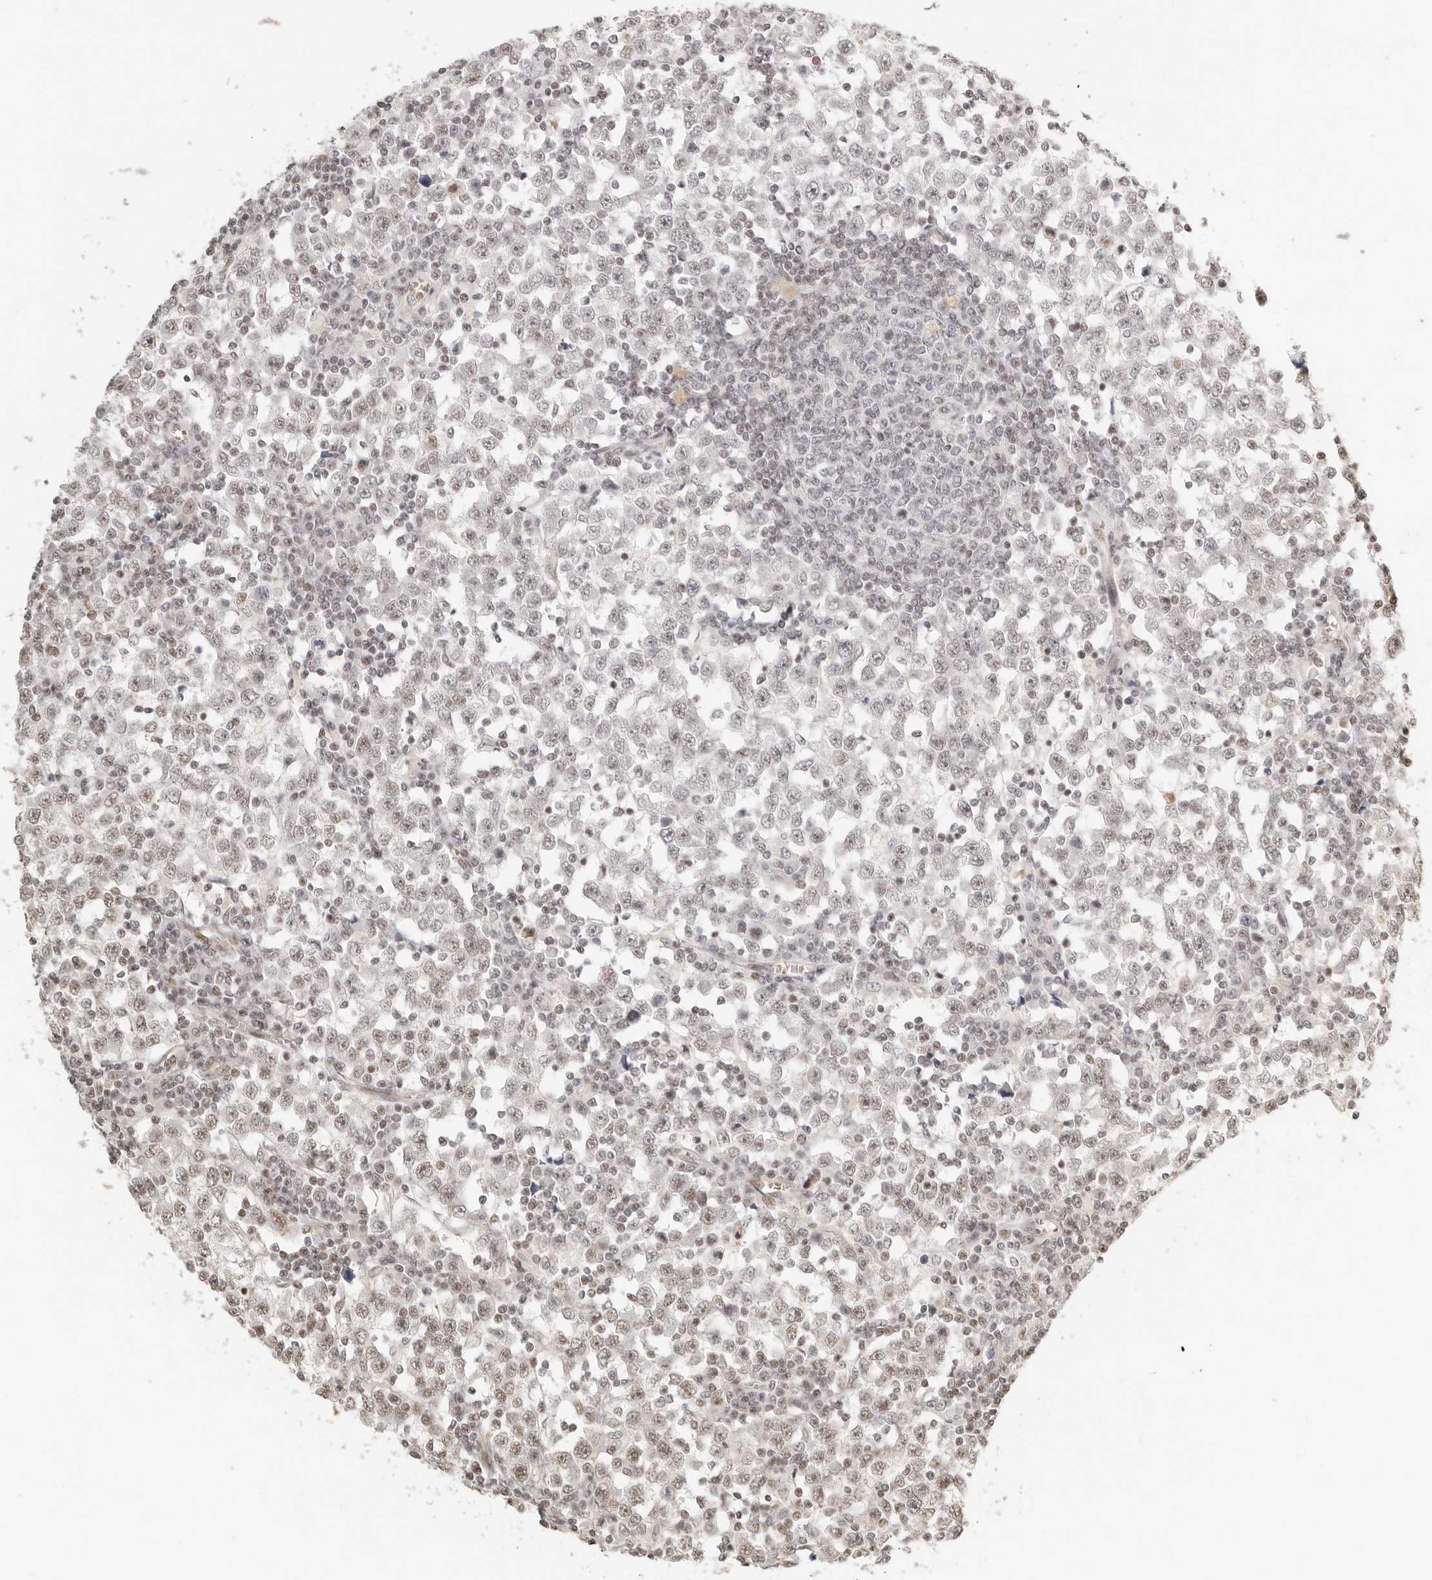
{"staining": {"intensity": "weak", "quantity": "25%-75%", "location": "nuclear"}, "tissue": "testis cancer", "cell_type": "Tumor cells", "image_type": "cancer", "snomed": [{"axis": "morphology", "description": "Seminoma, NOS"}, {"axis": "topography", "description": "Testis"}], "caption": "About 25%-75% of tumor cells in testis cancer reveal weak nuclear protein staining as visualized by brown immunohistochemical staining.", "gene": "GABPA", "patient": {"sex": "male", "age": 65}}